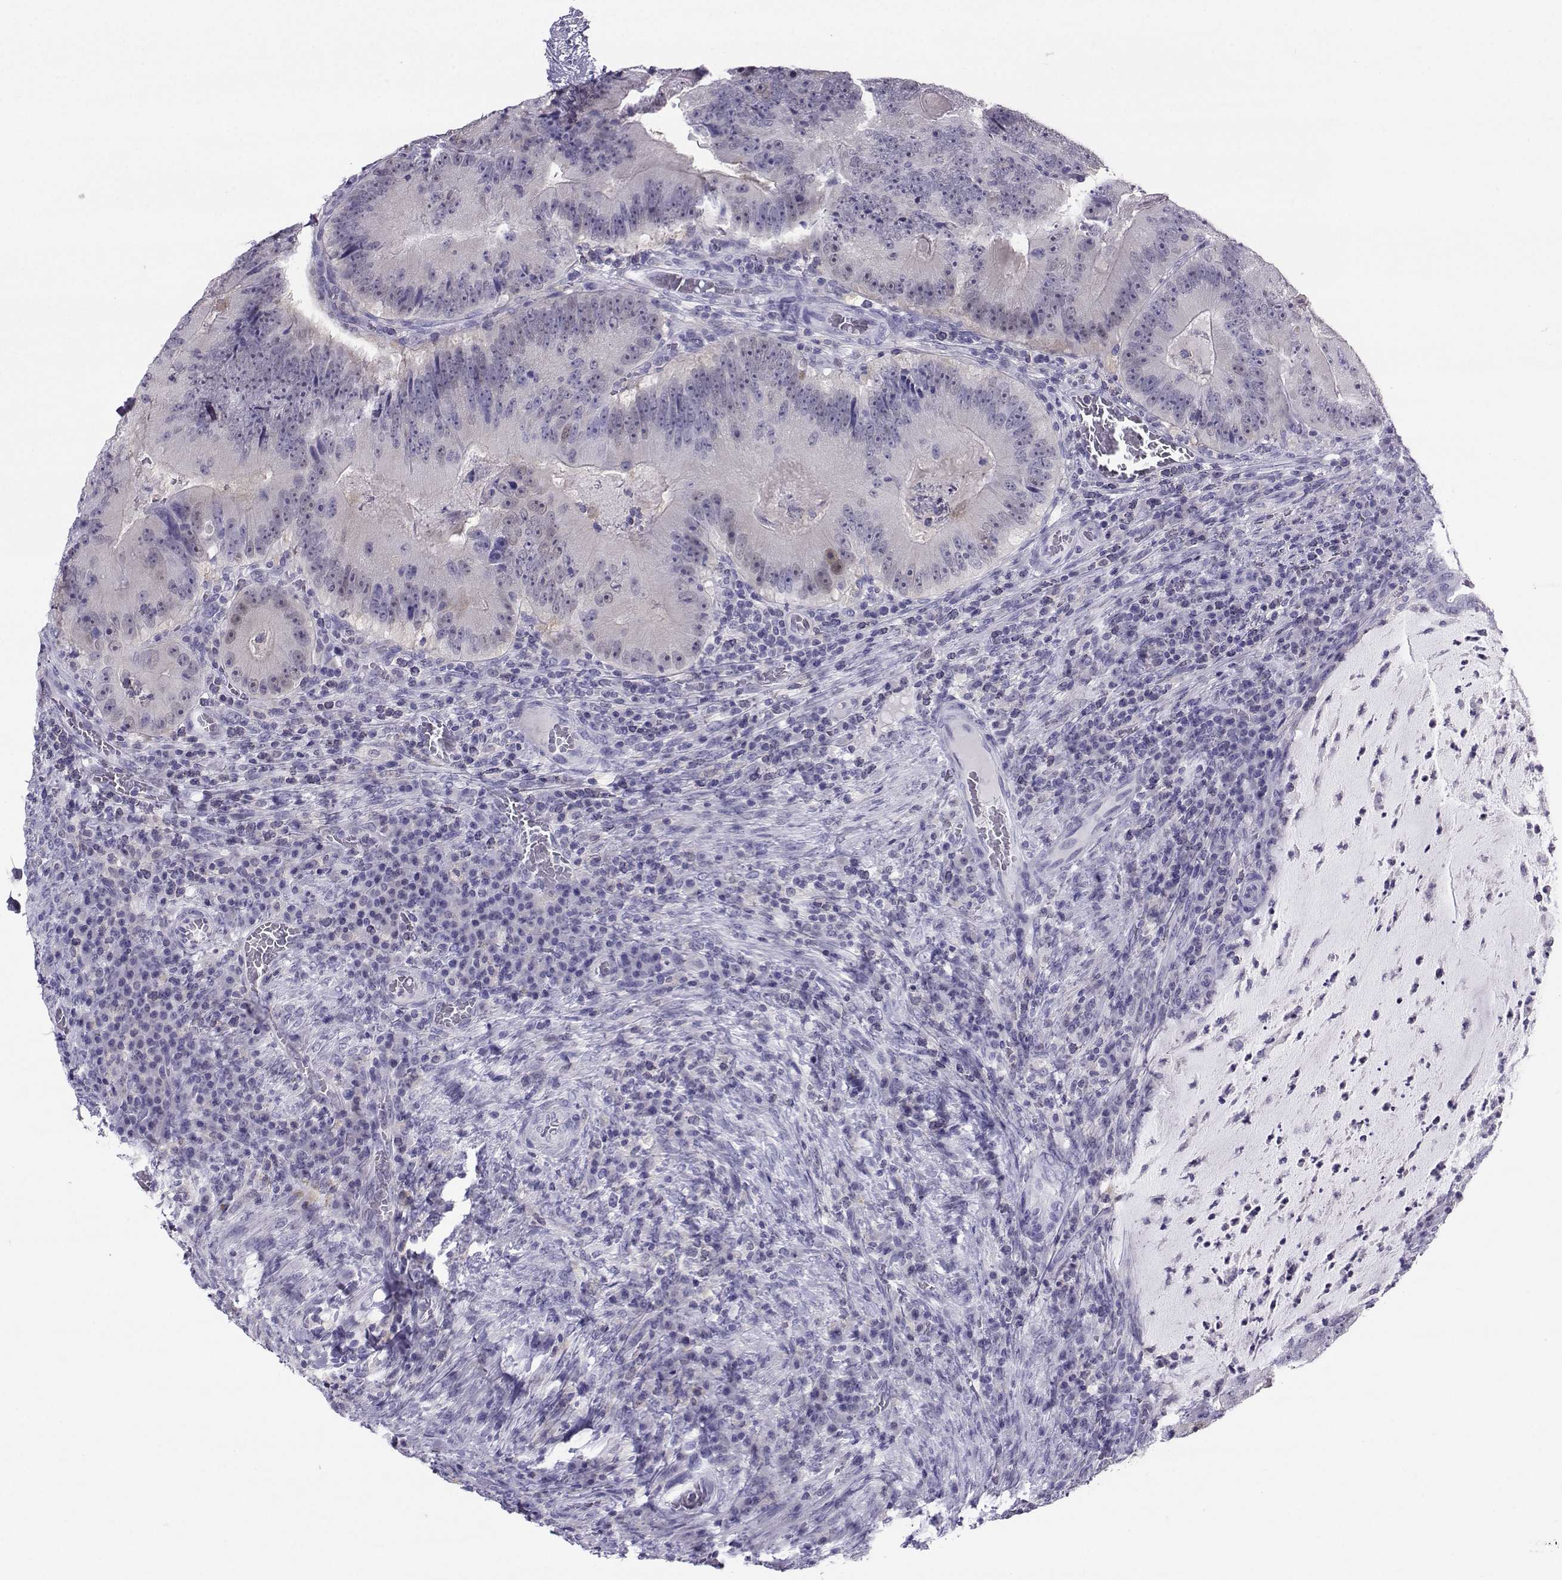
{"staining": {"intensity": "negative", "quantity": "none", "location": "none"}, "tissue": "colorectal cancer", "cell_type": "Tumor cells", "image_type": "cancer", "snomed": [{"axis": "morphology", "description": "Adenocarcinoma, NOS"}, {"axis": "topography", "description": "Colon"}], "caption": "Colorectal cancer (adenocarcinoma) was stained to show a protein in brown. There is no significant positivity in tumor cells.", "gene": "PGK1", "patient": {"sex": "female", "age": 86}}